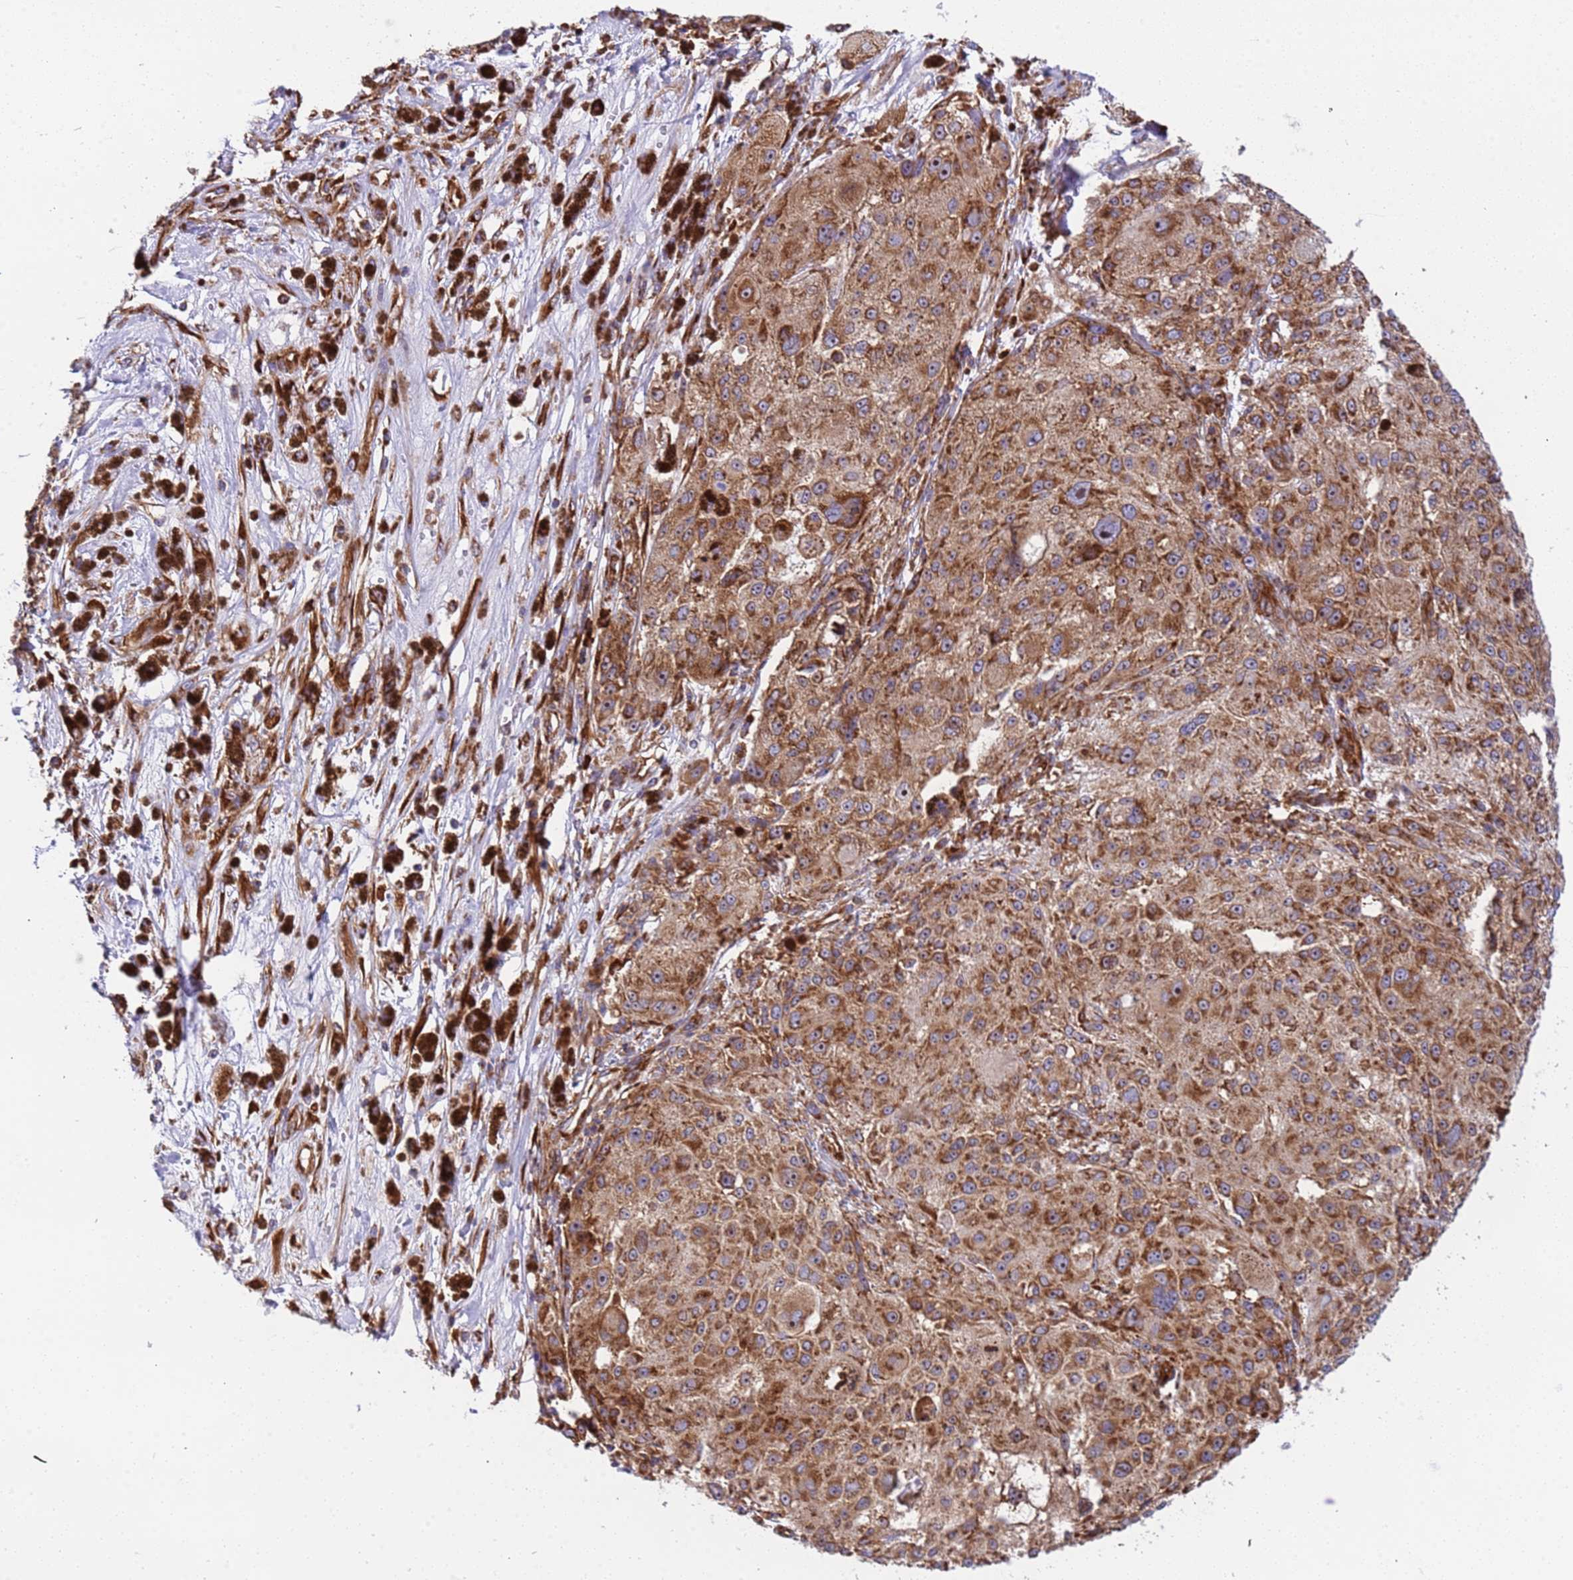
{"staining": {"intensity": "strong", "quantity": ">75%", "location": "cytoplasmic/membranous,nuclear"}, "tissue": "melanoma", "cell_type": "Tumor cells", "image_type": "cancer", "snomed": [{"axis": "morphology", "description": "Necrosis, NOS"}, {"axis": "morphology", "description": "Malignant melanoma, NOS"}, {"axis": "topography", "description": "Skin"}], "caption": "Protein expression analysis of human malignant melanoma reveals strong cytoplasmic/membranous and nuclear positivity in approximately >75% of tumor cells.", "gene": "RPL36", "patient": {"sex": "female", "age": 87}}